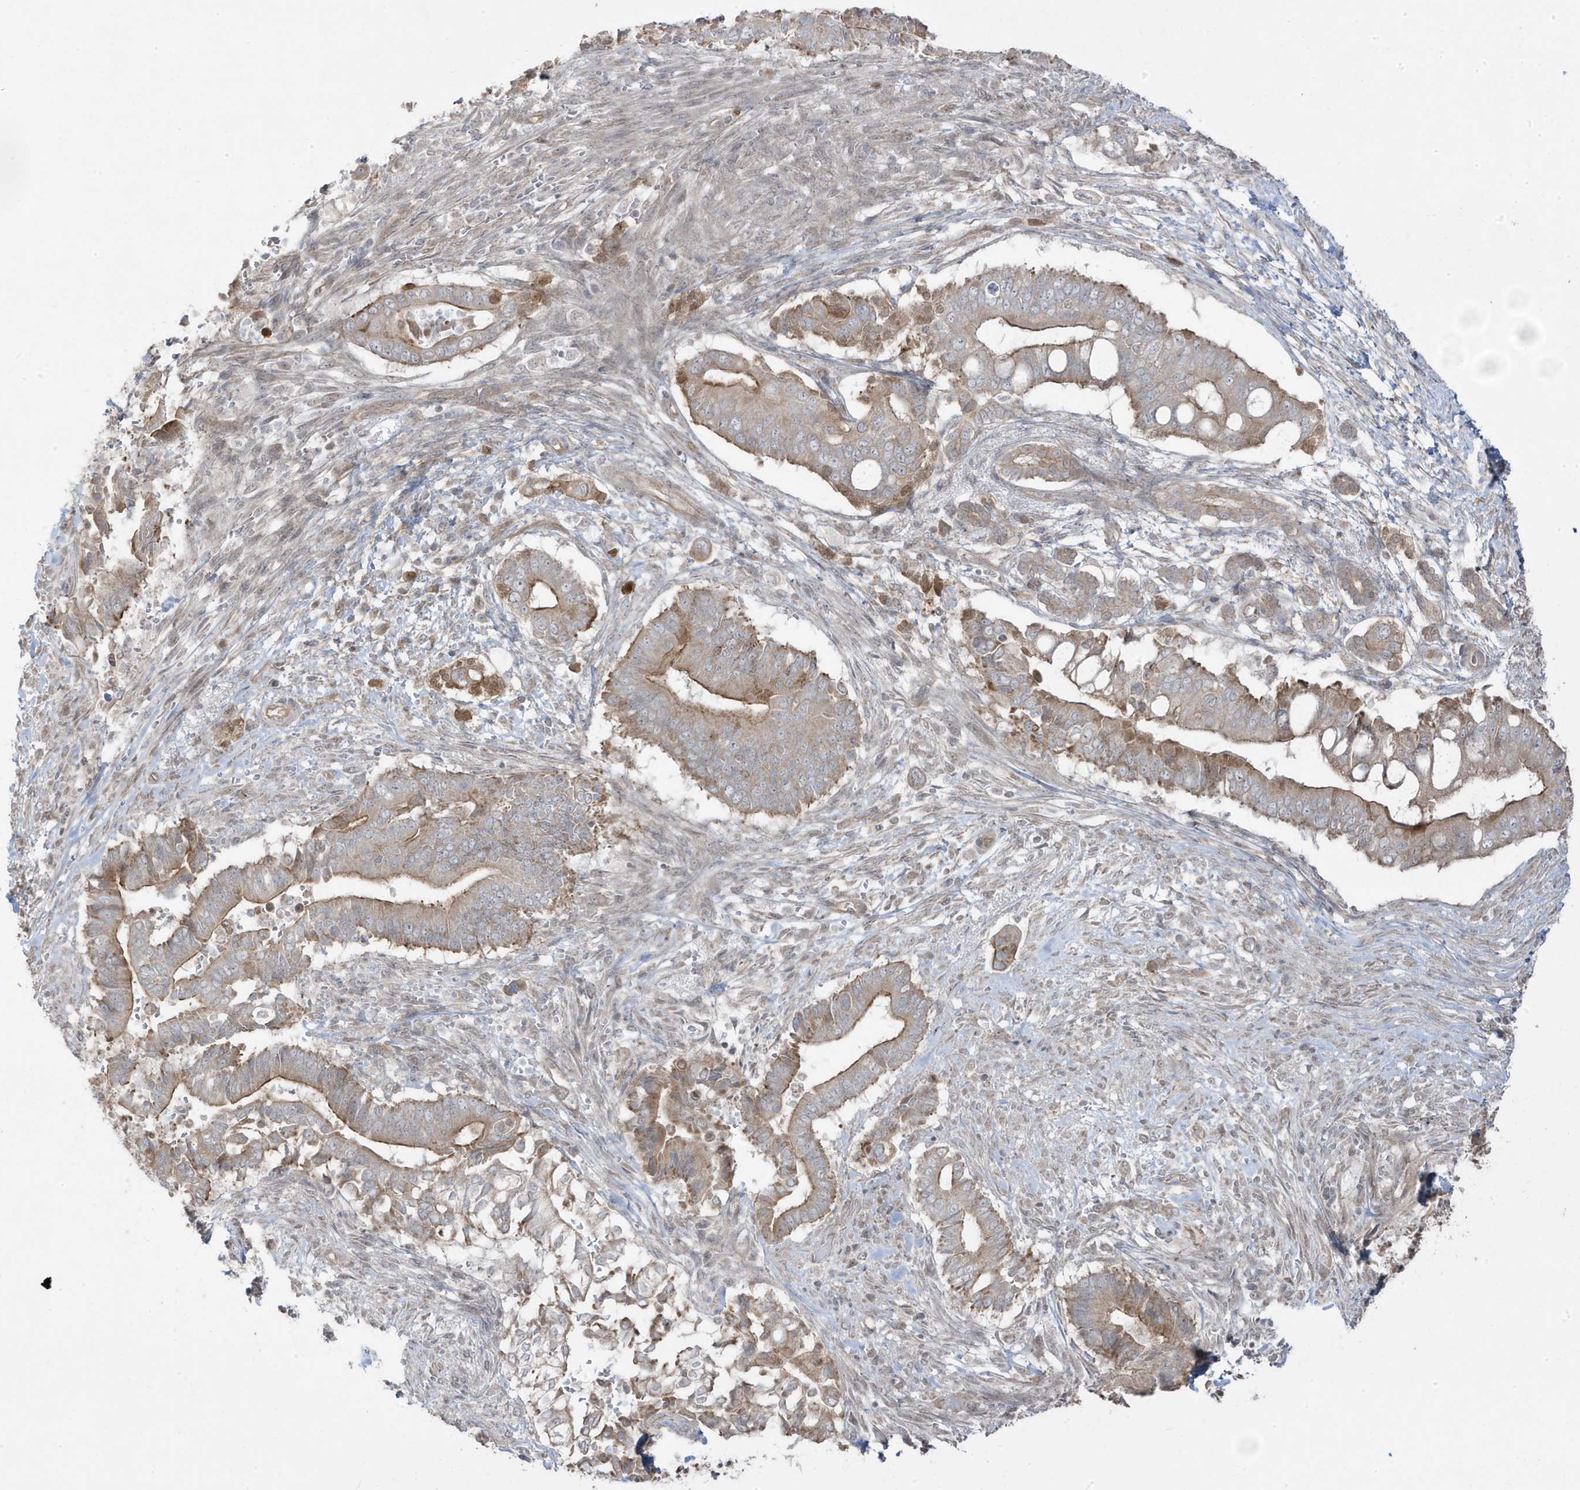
{"staining": {"intensity": "moderate", "quantity": ">75%", "location": "cytoplasmic/membranous"}, "tissue": "pancreatic cancer", "cell_type": "Tumor cells", "image_type": "cancer", "snomed": [{"axis": "morphology", "description": "Adenocarcinoma, NOS"}, {"axis": "topography", "description": "Pancreas"}], "caption": "A brown stain labels moderate cytoplasmic/membranous staining of a protein in human pancreatic cancer tumor cells. (Stains: DAB in brown, nuclei in blue, Microscopy: brightfield microscopy at high magnification).", "gene": "DNAJC12", "patient": {"sex": "male", "age": 68}}